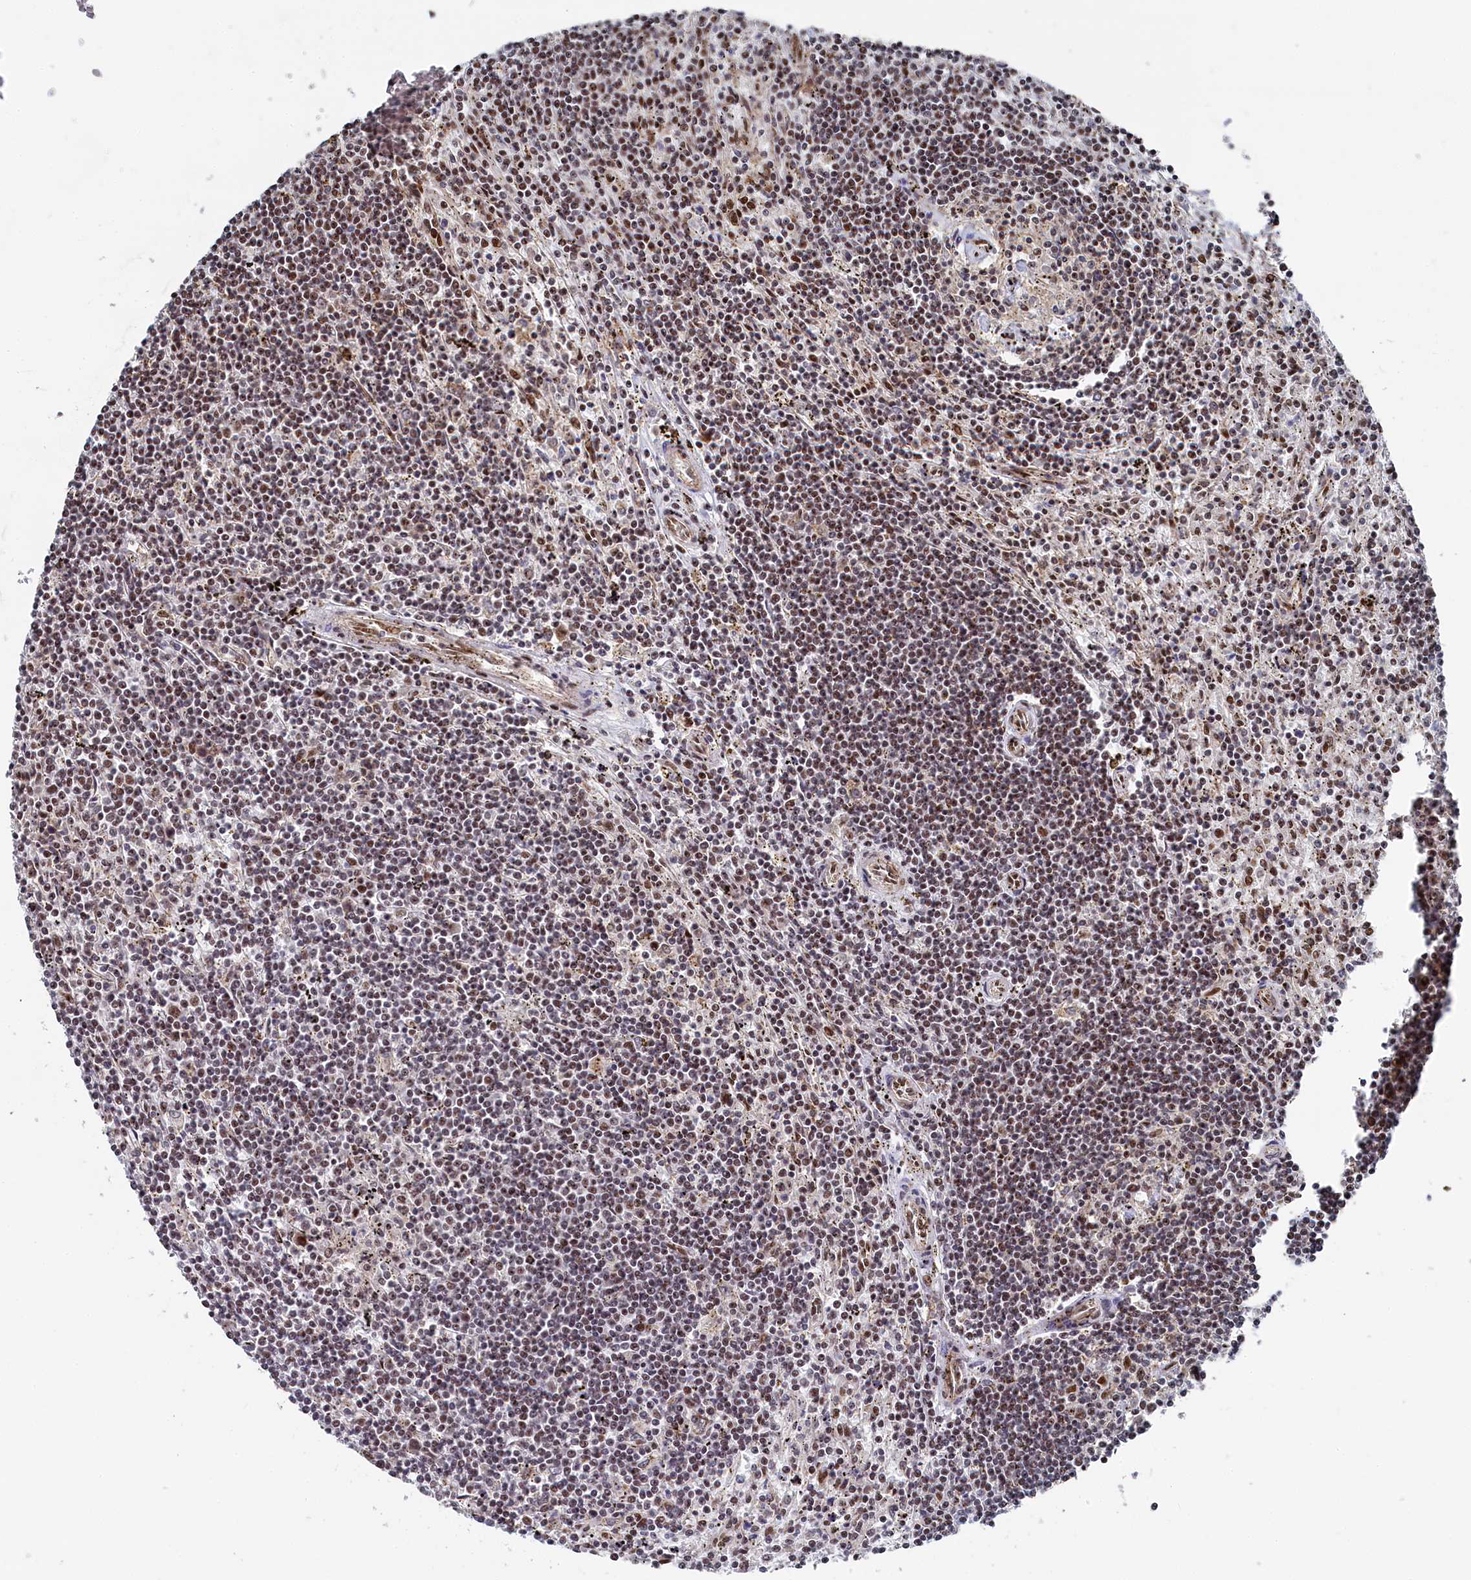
{"staining": {"intensity": "moderate", "quantity": "25%-75%", "location": "nuclear"}, "tissue": "lymphoma", "cell_type": "Tumor cells", "image_type": "cancer", "snomed": [{"axis": "morphology", "description": "Malignant lymphoma, non-Hodgkin's type, Low grade"}, {"axis": "topography", "description": "Spleen"}], "caption": "Immunohistochemical staining of low-grade malignant lymphoma, non-Hodgkin's type reveals moderate nuclear protein expression in approximately 25%-75% of tumor cells.", "gene": "BUB3", "patient": {"sex": "male", "age": 76}}